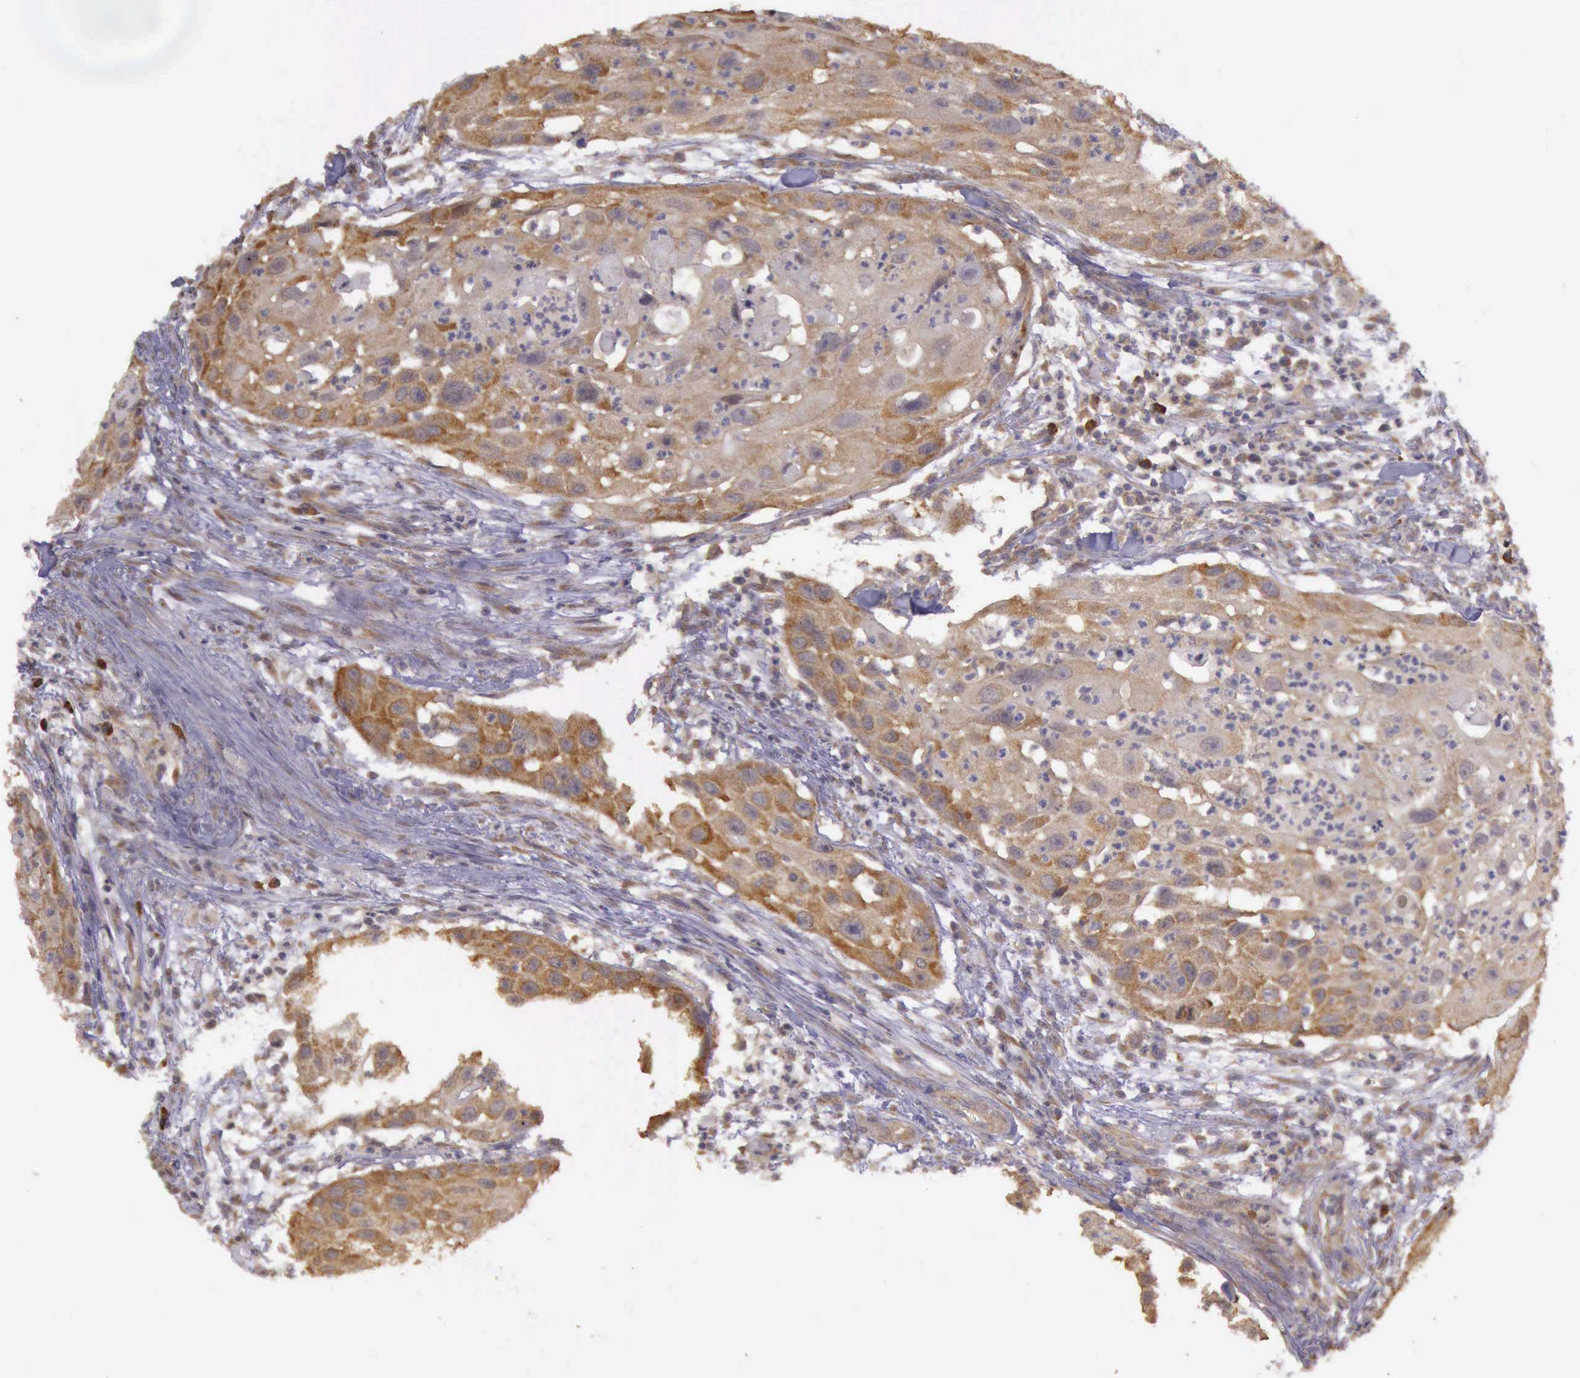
{"staining": {"intensity": "moderate", "quantity": ">75%", "location": "cytoplasmic/membranous"}, "tissue": "head and neck cancer", "cell_type": "Tumor cells", "image_type": "cancer", "snomed": [{"axis": "morphology", "description": "Squamous cell carcinoma, NOS"}, {"axis": "topography", "description": "Head-Neck"}], "caption": "Human head and neck squamous cell carcinoma stained with a brown dye shows moderate cytoplasmic/membranous positive staining in approximately >75% of tumor cells.", "gene": "EIF5", "patient": {"sex": "male", "age": 64}}